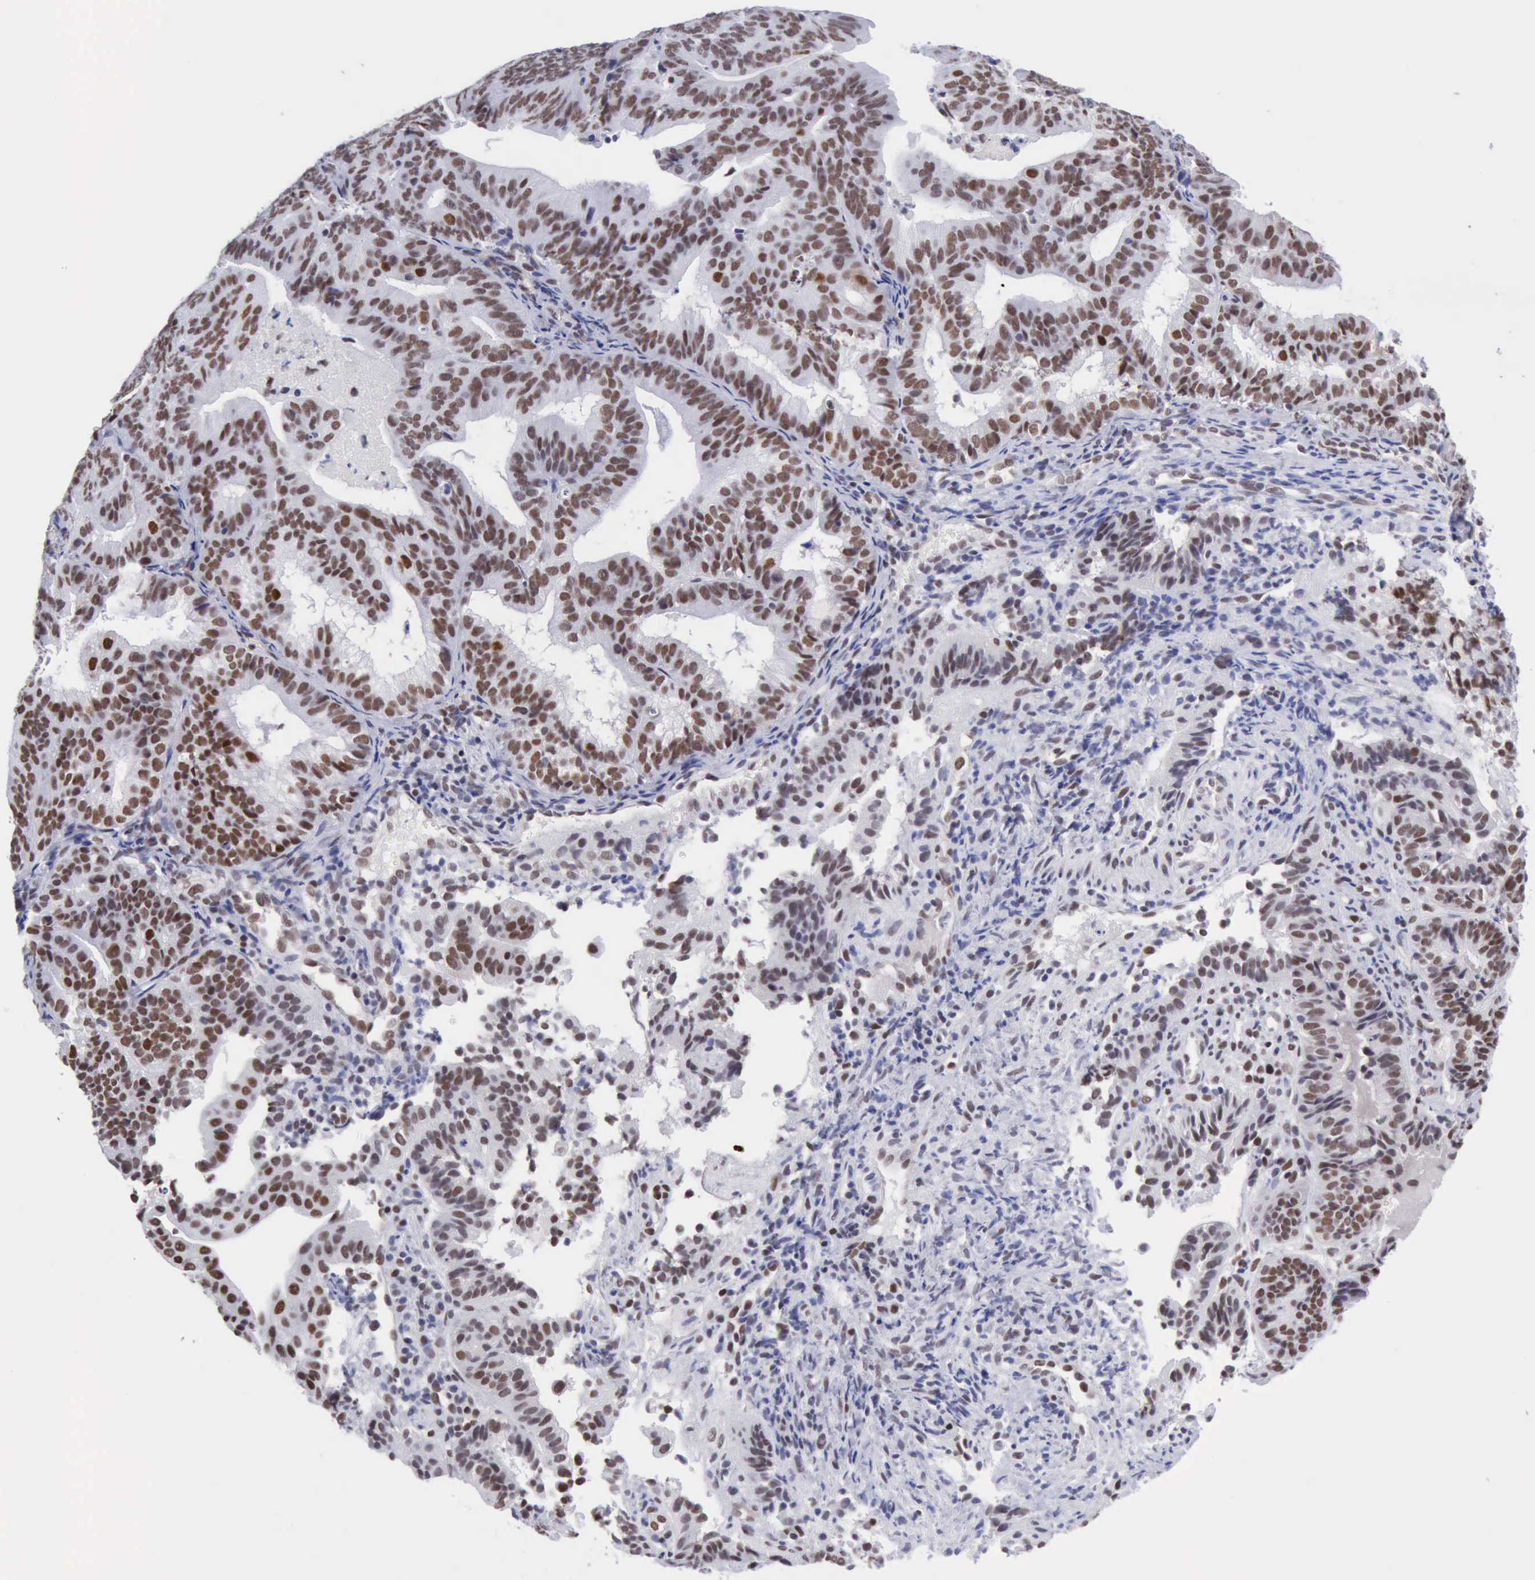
{"staining": {"intensity": "moderate", "quantity": ">75%", "location": "nuclear"}, "tissue": "cervical cancer", "cell_type": "Tumor cells", "image_type": "cancer", "snomed": [{"axis": "morphology", "description": "Adenocarcinoma, NOS"}, {"axis": "topography", "description": "Cervix"}], "caption": "Immunohistochemical staining of adenocarcinoma (cervical) displays medium levels of moderate nuclear staining in approximately >75% of tumor cells.", "gene": "ERCC4", "patient": {"sex": "female", "age": 60}}